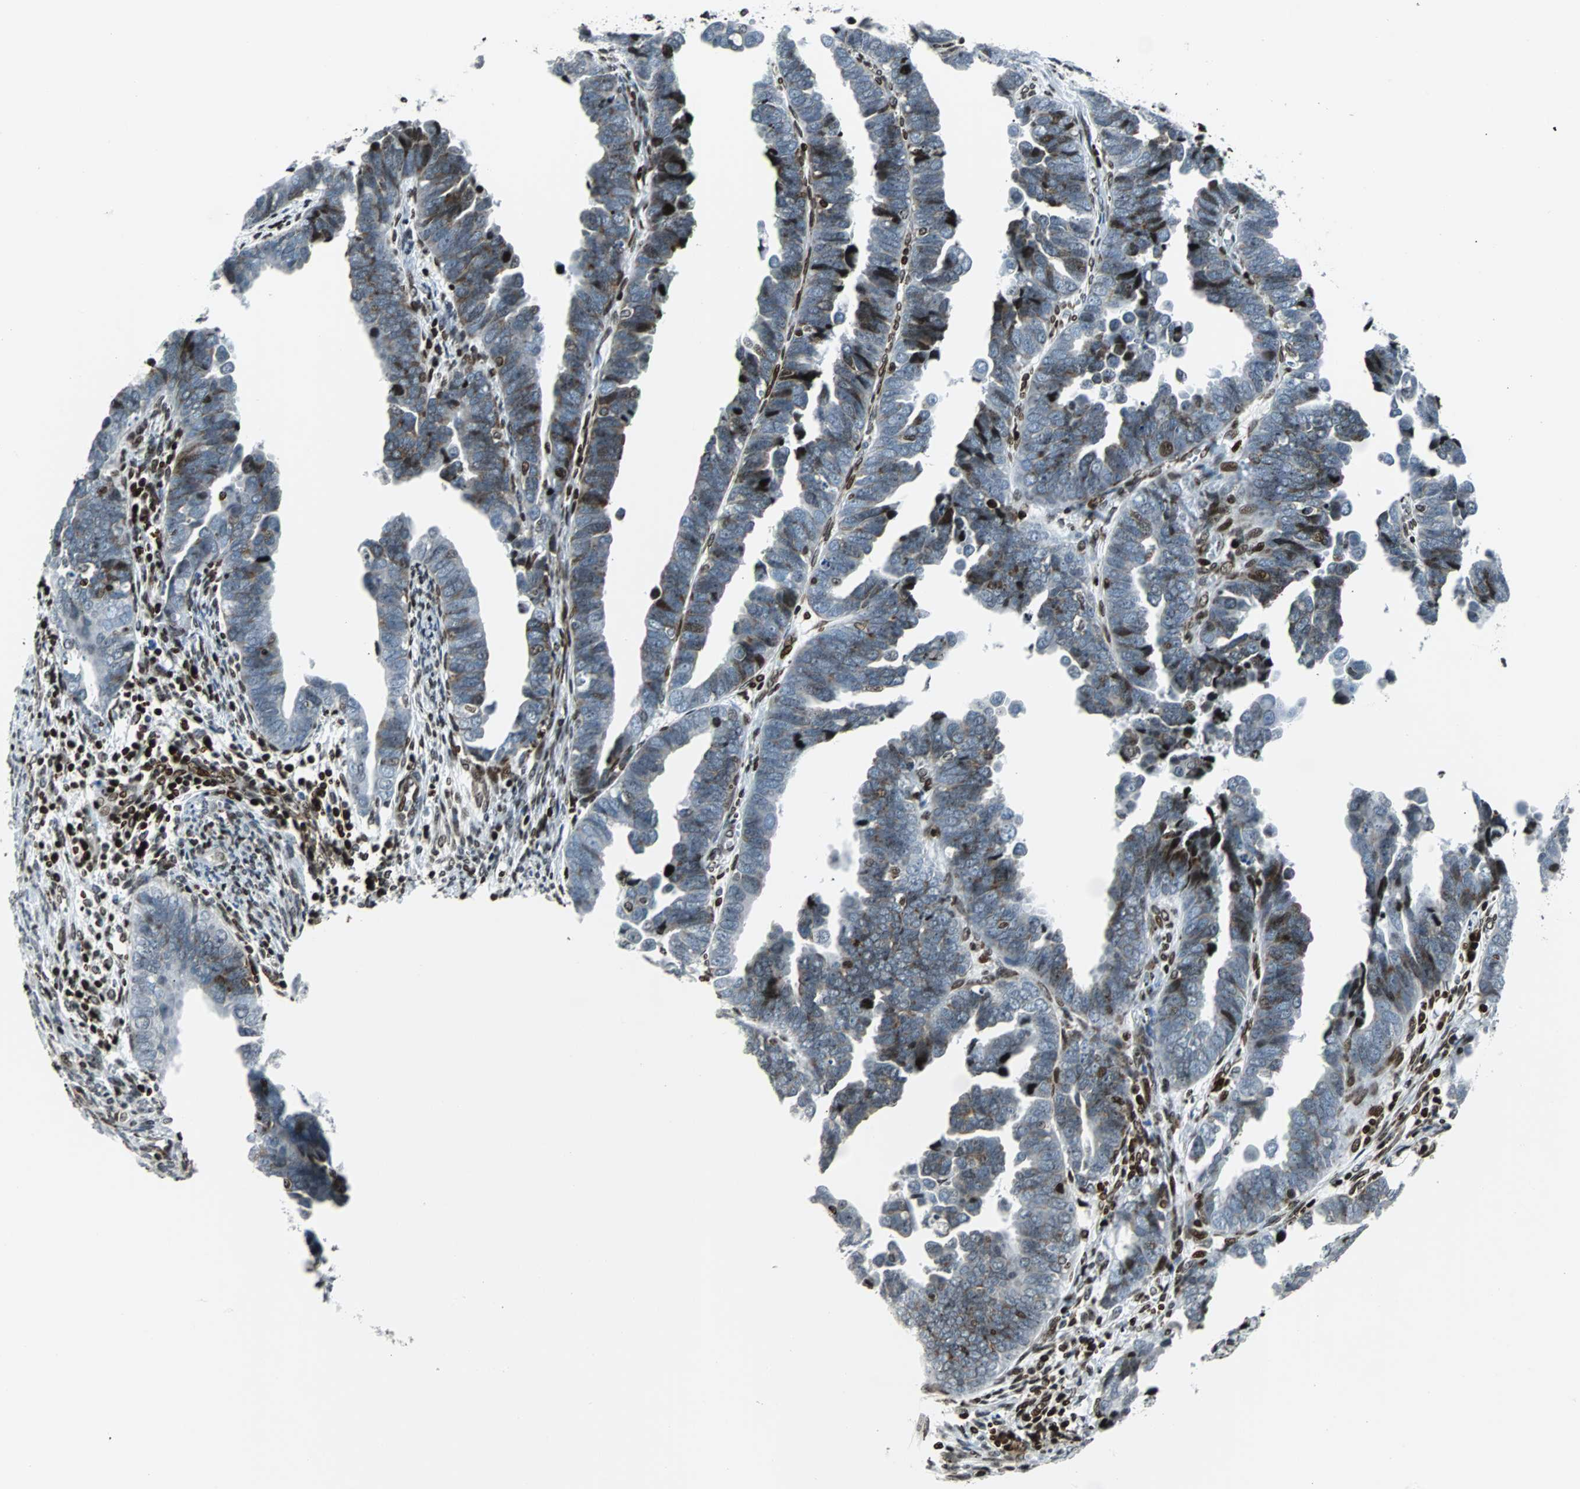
{"staining": {"intensity": "moderate", "quantity": "<25%", "location": "nuclear"}, "tissue": "endometrial cancer", "cell_type": "Tumor cells", "image_type": "cancer", "snomed": [{"axis": "morphology", "description": "Adenocarcinoma, NOS"}, {"axis": "topography", "description": "Endometrium"}], "caption": "A photomicrograph of human endometrial adenocarcinoma stained for a protein exhibits moderate nuclear brown staining in tumor cells.", "gene": "ZNF131", "patient": {"sex": "female", "age": 75}}